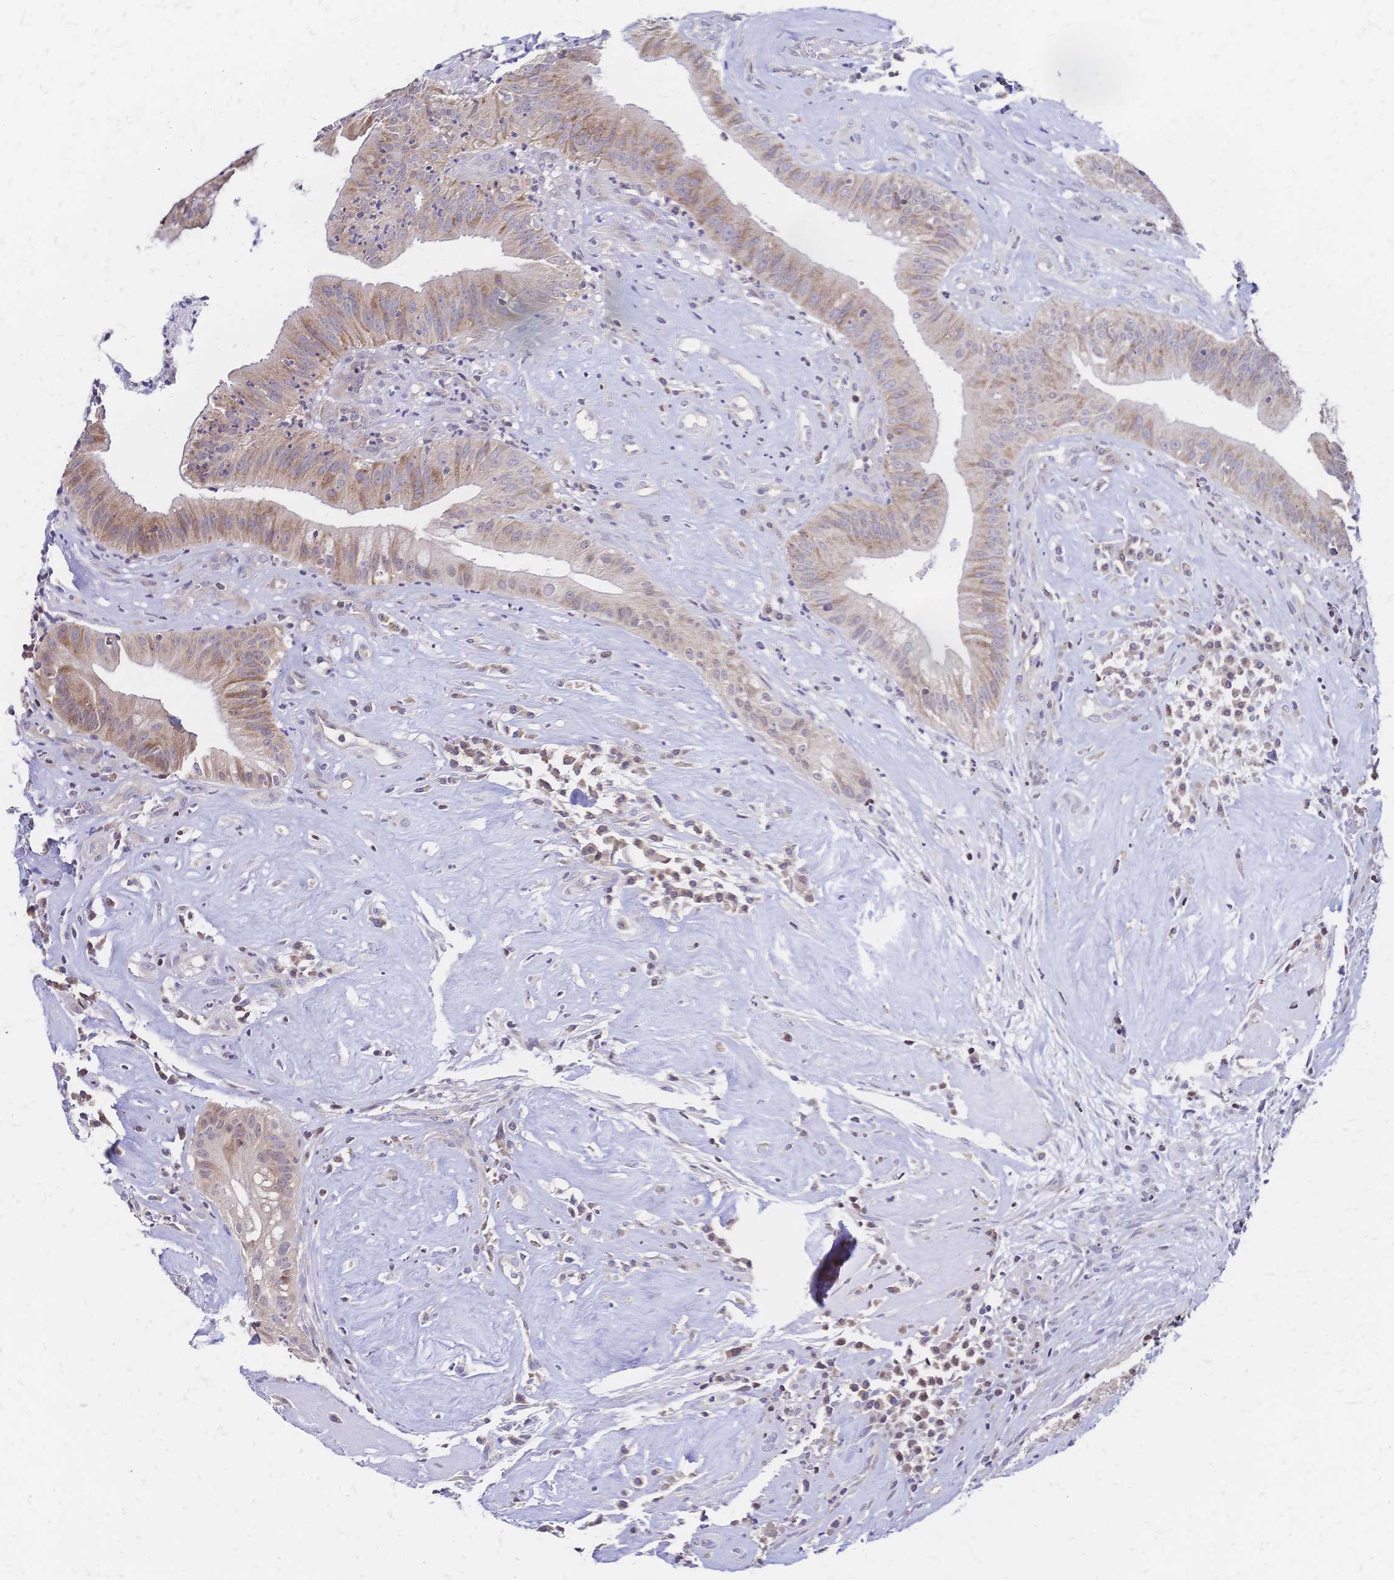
{"staining": {"intensity": "weak", "quantity": "25%-75%", "location": "cytoplasmic/membranous"}, "tissue": "head and neck cancer", "cell_type": "Tumor cells", "image_type": "cancer", "snomed": [{"axis": "morphology", "description": "Adenocarcinoma, NOS"}, {"axis": "topography", "description": "Head-Neck"}], "caption": "Head and neck adenocarcinoma tissue reveals weak cytoplasmic/membranous expression in about 25%-75% of tumor cells, visualized by immunohistochemistry.", "gene": "CBX7", "patient": {"sex": "male", "age": 44}}